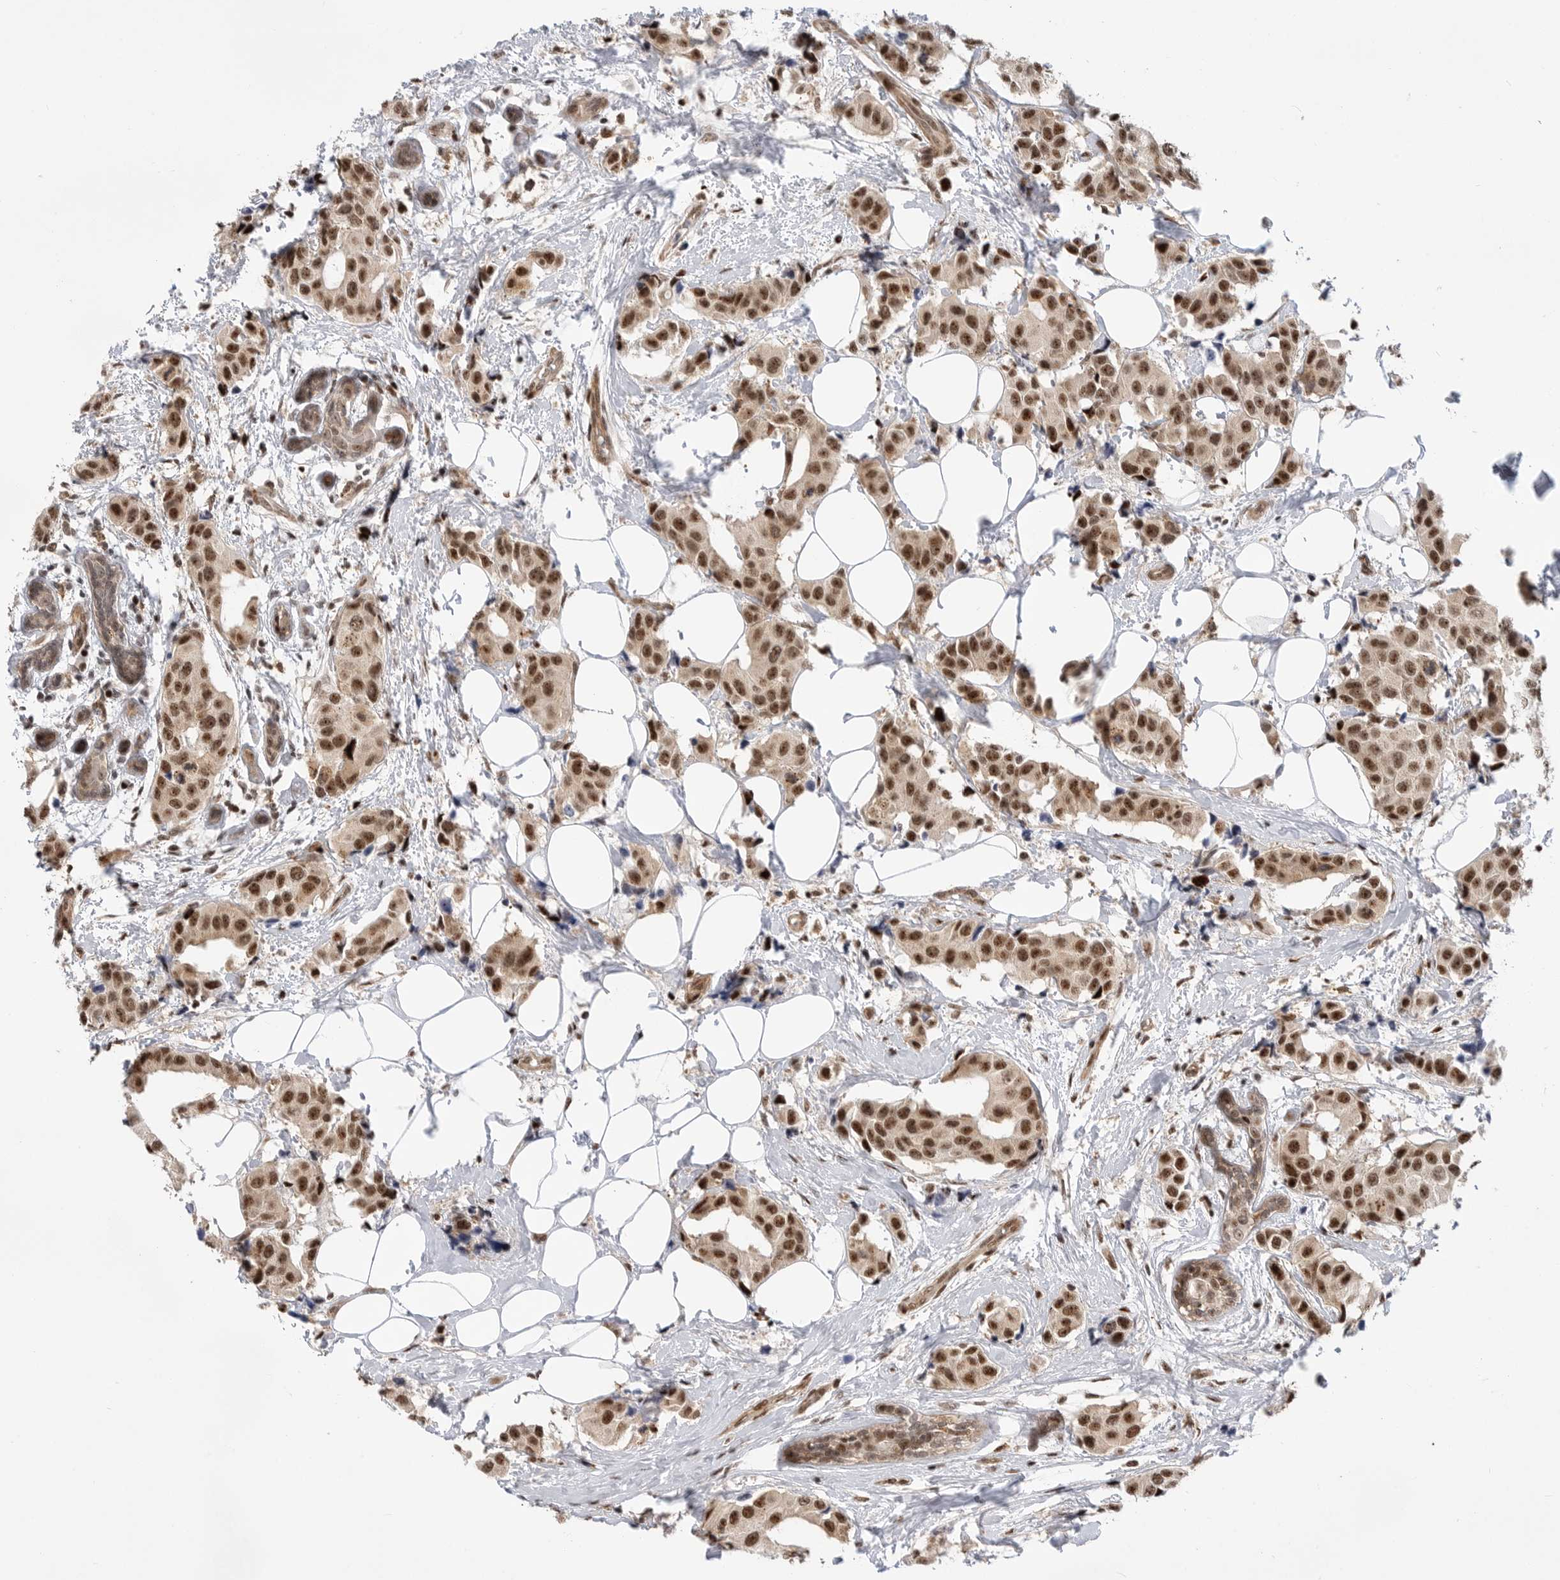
{"staining": {"intensity": "strong", "quantity": ">75%", "location": "nuclear"}, "tissue": "breast cancer", "cell_type": "Tumor cells", "image_type": "cancer", "snomed": [{"axis": "morphology", "description": "Normal tissue, NOS"}, {"axis": "morphology", "description": "Duct carcinoma"}, {"axis": "topography", "description": "Breast"}], "caption": "An immunohistochemistry histopathology image of neoplastic tissue is shown. Protein staining in brown highlights strong nuclear positivity in breast cancer within tumor cells.", "gene": "GPATCH2", "patient": {"sex": "female", "age": 39}}